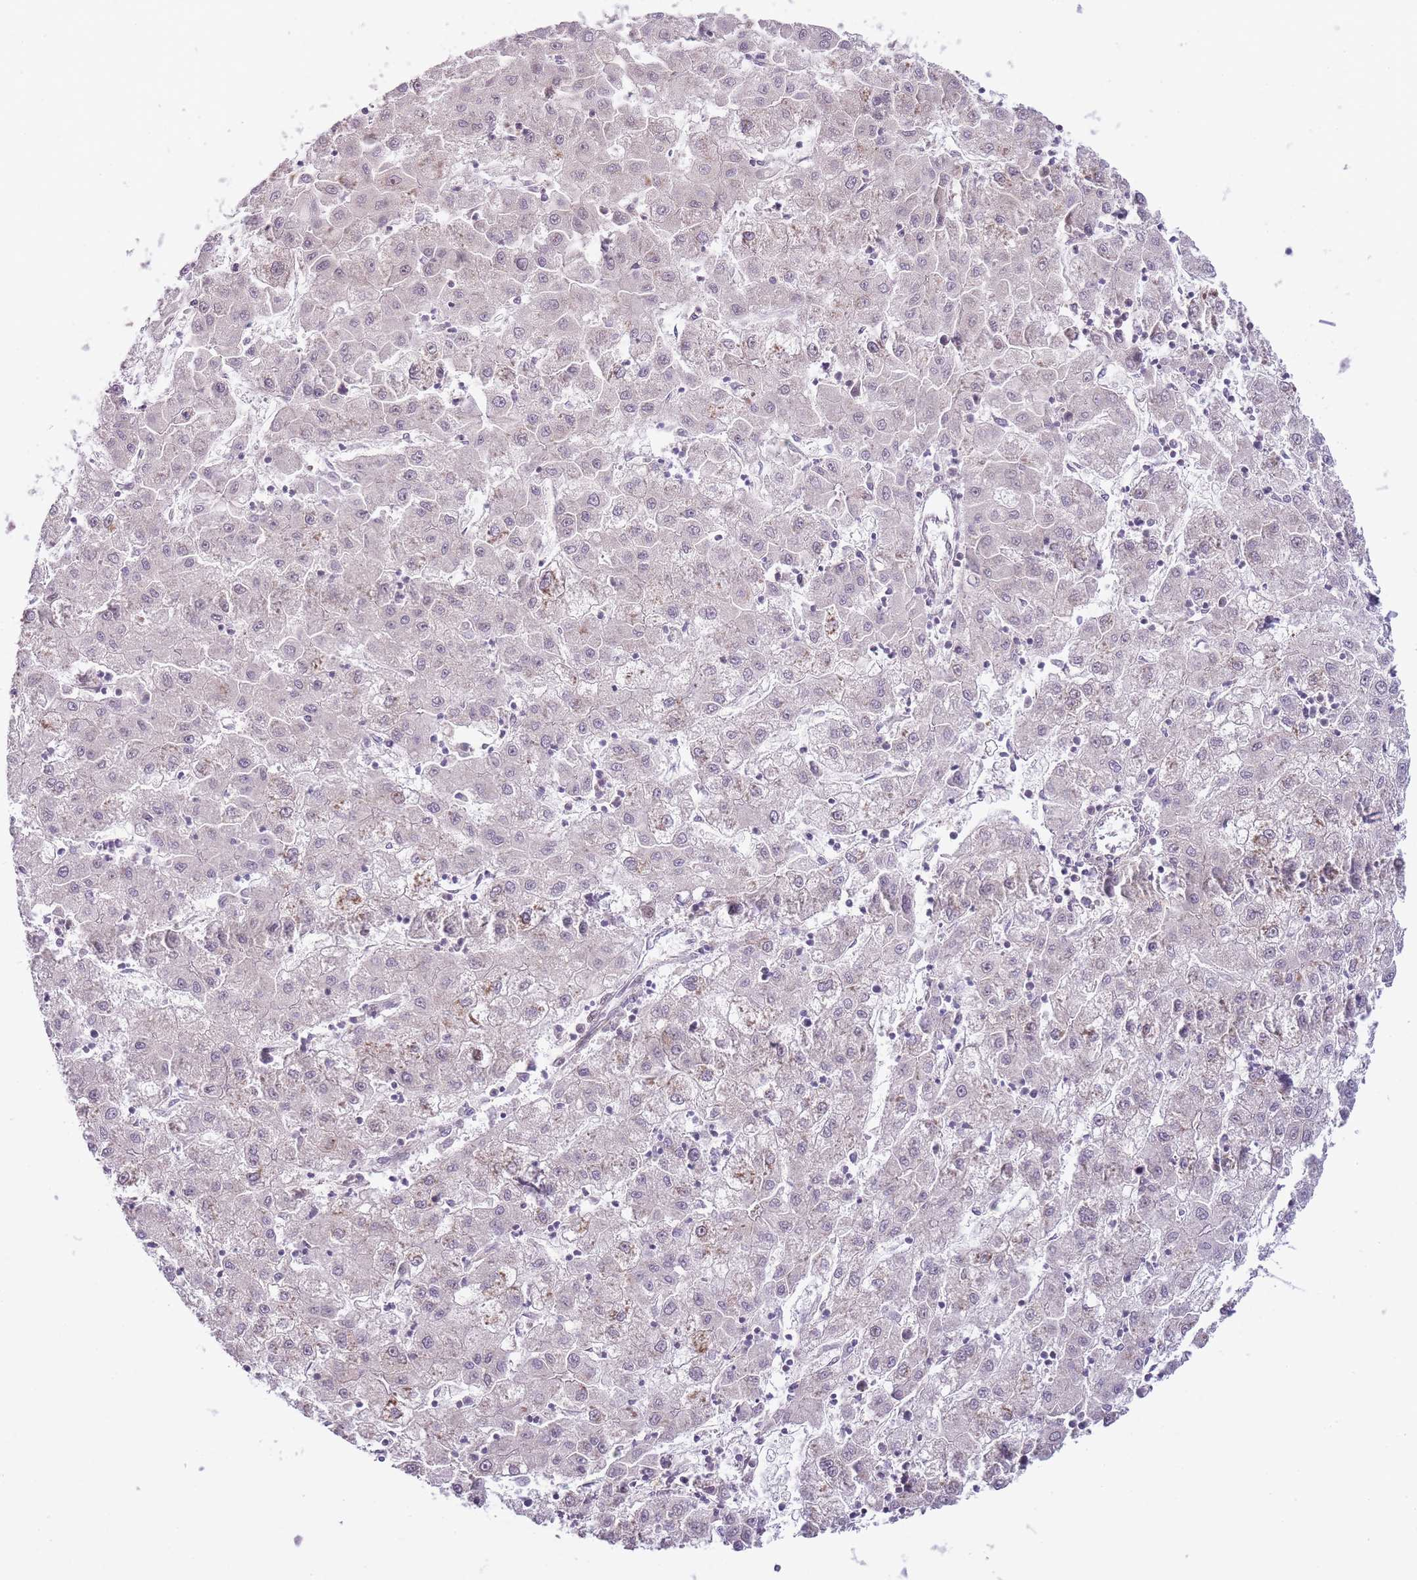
{"staining": {"intensity": "negative", "quantity": "none", "location": "none"}, "tissue": "liver cancer", "cell_type": "Tumor cells", "image_type": "cancer", "snomed": [{"axis": "morphology", "description": "Carcinoma, Hepatocellular, NOS"}, {"axis": "topography", "description": "Liver"}], "caption": "Immunohistochemistry (IHC) of human hepatocellular carcinoma (liver) demonstrates no positivity in tumor cells. (Brightfield microscopy of DAB immunohistochemistry (IHC) at high magnification).", "gene": "OGG1", "patient": {"sex": "male", "age": 72}}